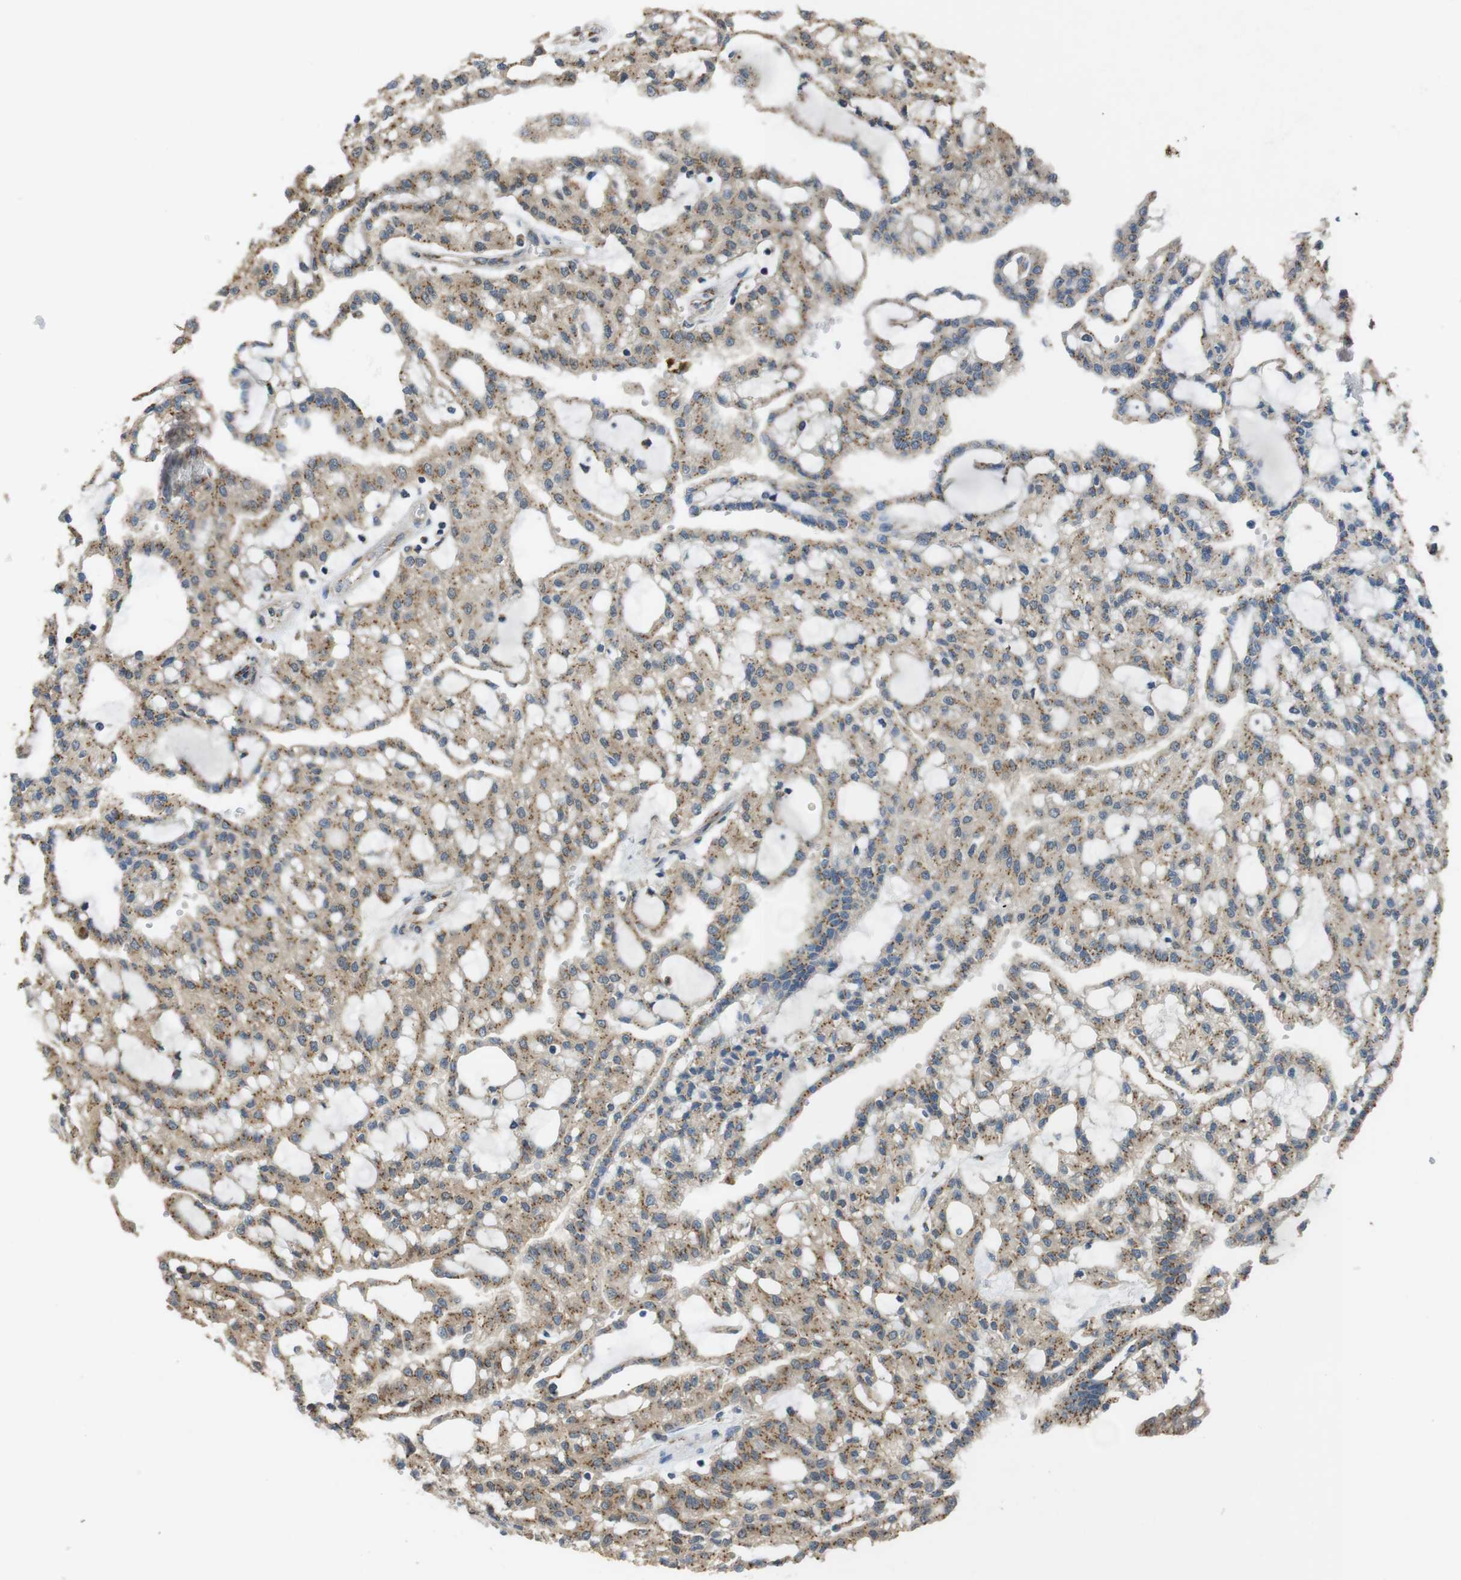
{"staining": {"intensity": "moderate", "quantity": "25%-75%", "location": "cytoplasmic/membranous"}, "tissue": "renal cancer", "cell_type": "Tumor cells", "image_type": "cancer", "snomed": [{"axis": "morphology", "description": "Adenocarcinoma, NOS"}, {"axis": "topography", "description": "Kidney"}], "caption": "Moderate cytoplasmic/membranous positivity for a protein is seen in approximately 25%-75% of tumor cells of renal cancer using immunohistochemistry (IHC).", "gene": "RAB6A", "patient": {"sex": "male", "age": 63}}